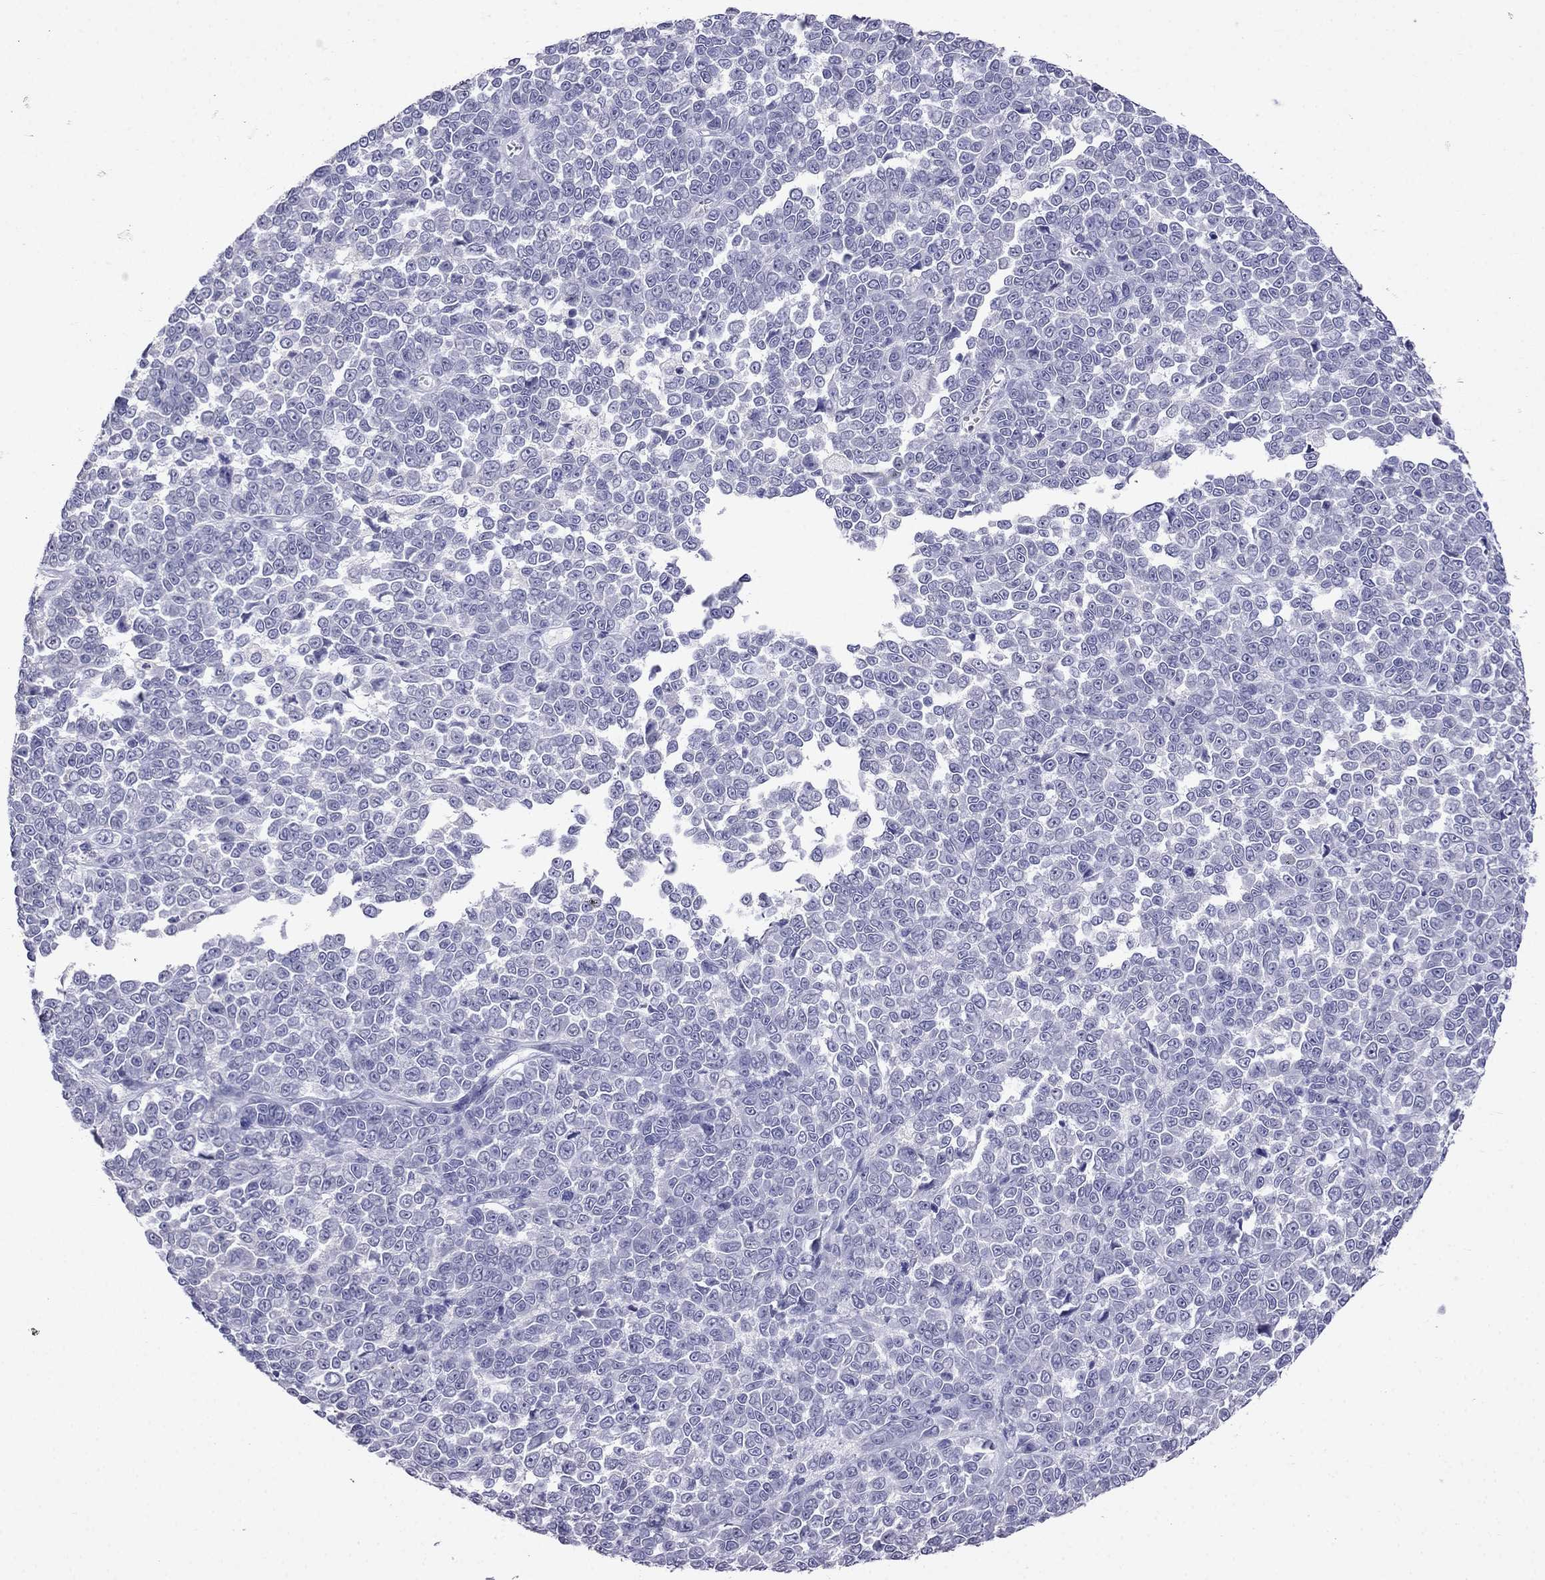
{"staining": {"intensity": "negative", "quantity": "none", "location": "none"}, "tissue": "melanoma", "cell_type": "Tumor cells", "image_type": "cancer", "snomed": [{"axis": "morphology", "description": "Malignant melanoma, NOS"}, {"axis": "topography", "description": "Skin"}], "caption": "This is an immunohistochemistry (IHC) image of malignant melanoma. There is no expression in tumor cells.", "gene": "SCNN1D", "patient": {"sex": "female", "age": 95}}